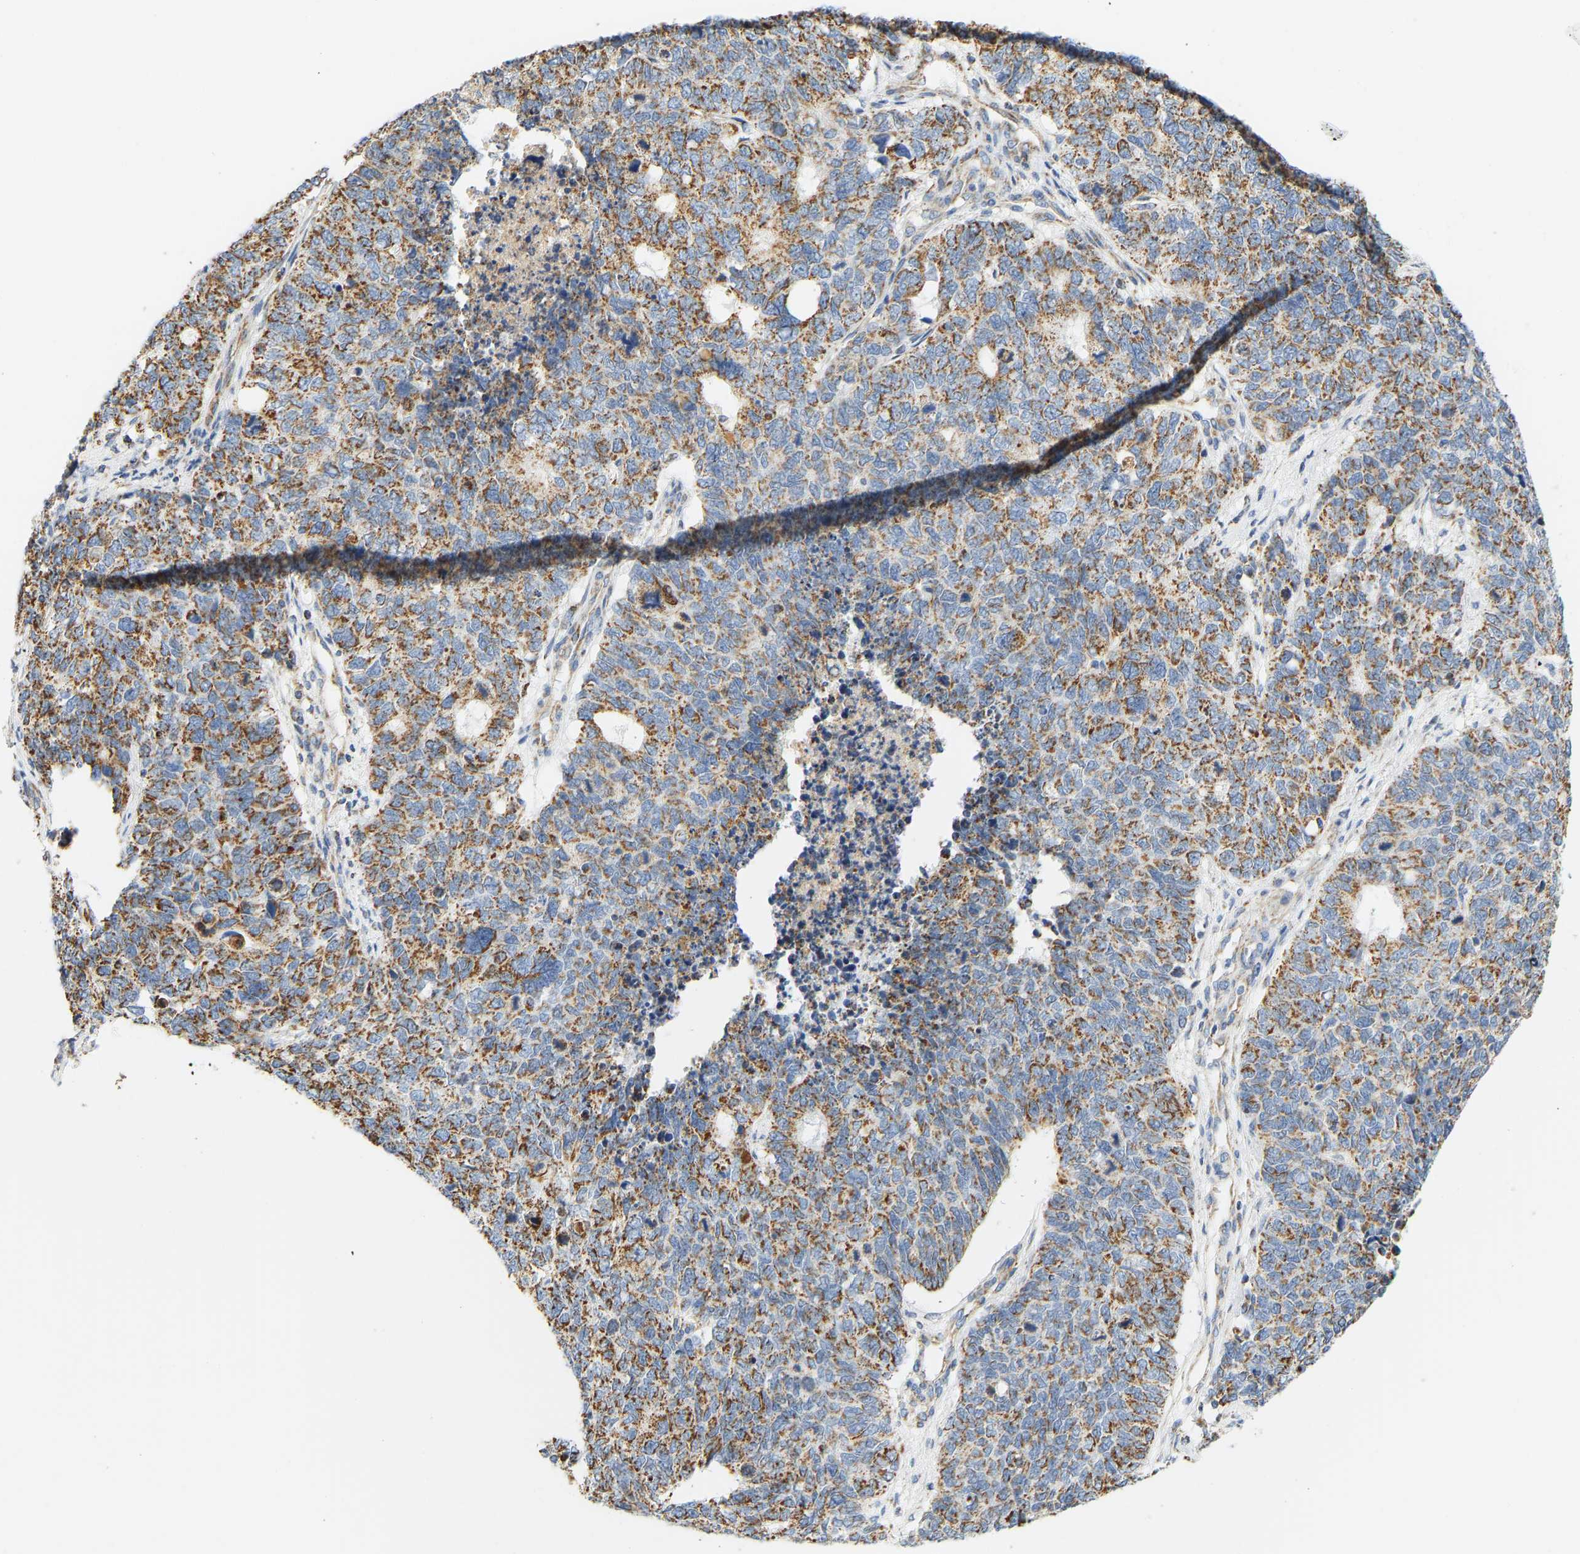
{"staining": {"intensity": "moderate", "quantity": ">75%", "location": "cytoplasmic/membranous"}, "tissue": "cervical cancer", "cell_type": "Tumor cells", "image_type": "cancer", "snomed": [{"axis": "morphology", "description": "Squamous cell carcinoma, NOS"}, {"axis": "topography", "description": "Cervix"}], "caption": "A medium amount of moderate cytoplasmic/membranous staining is identified in approximately >75% of tumor cells in cervical cancer tissue. The protein is shown in brown color, while the nuclei are stained blue.", "gene": "GRPEL2", "patient": {"sex": "female", "age": 63}}